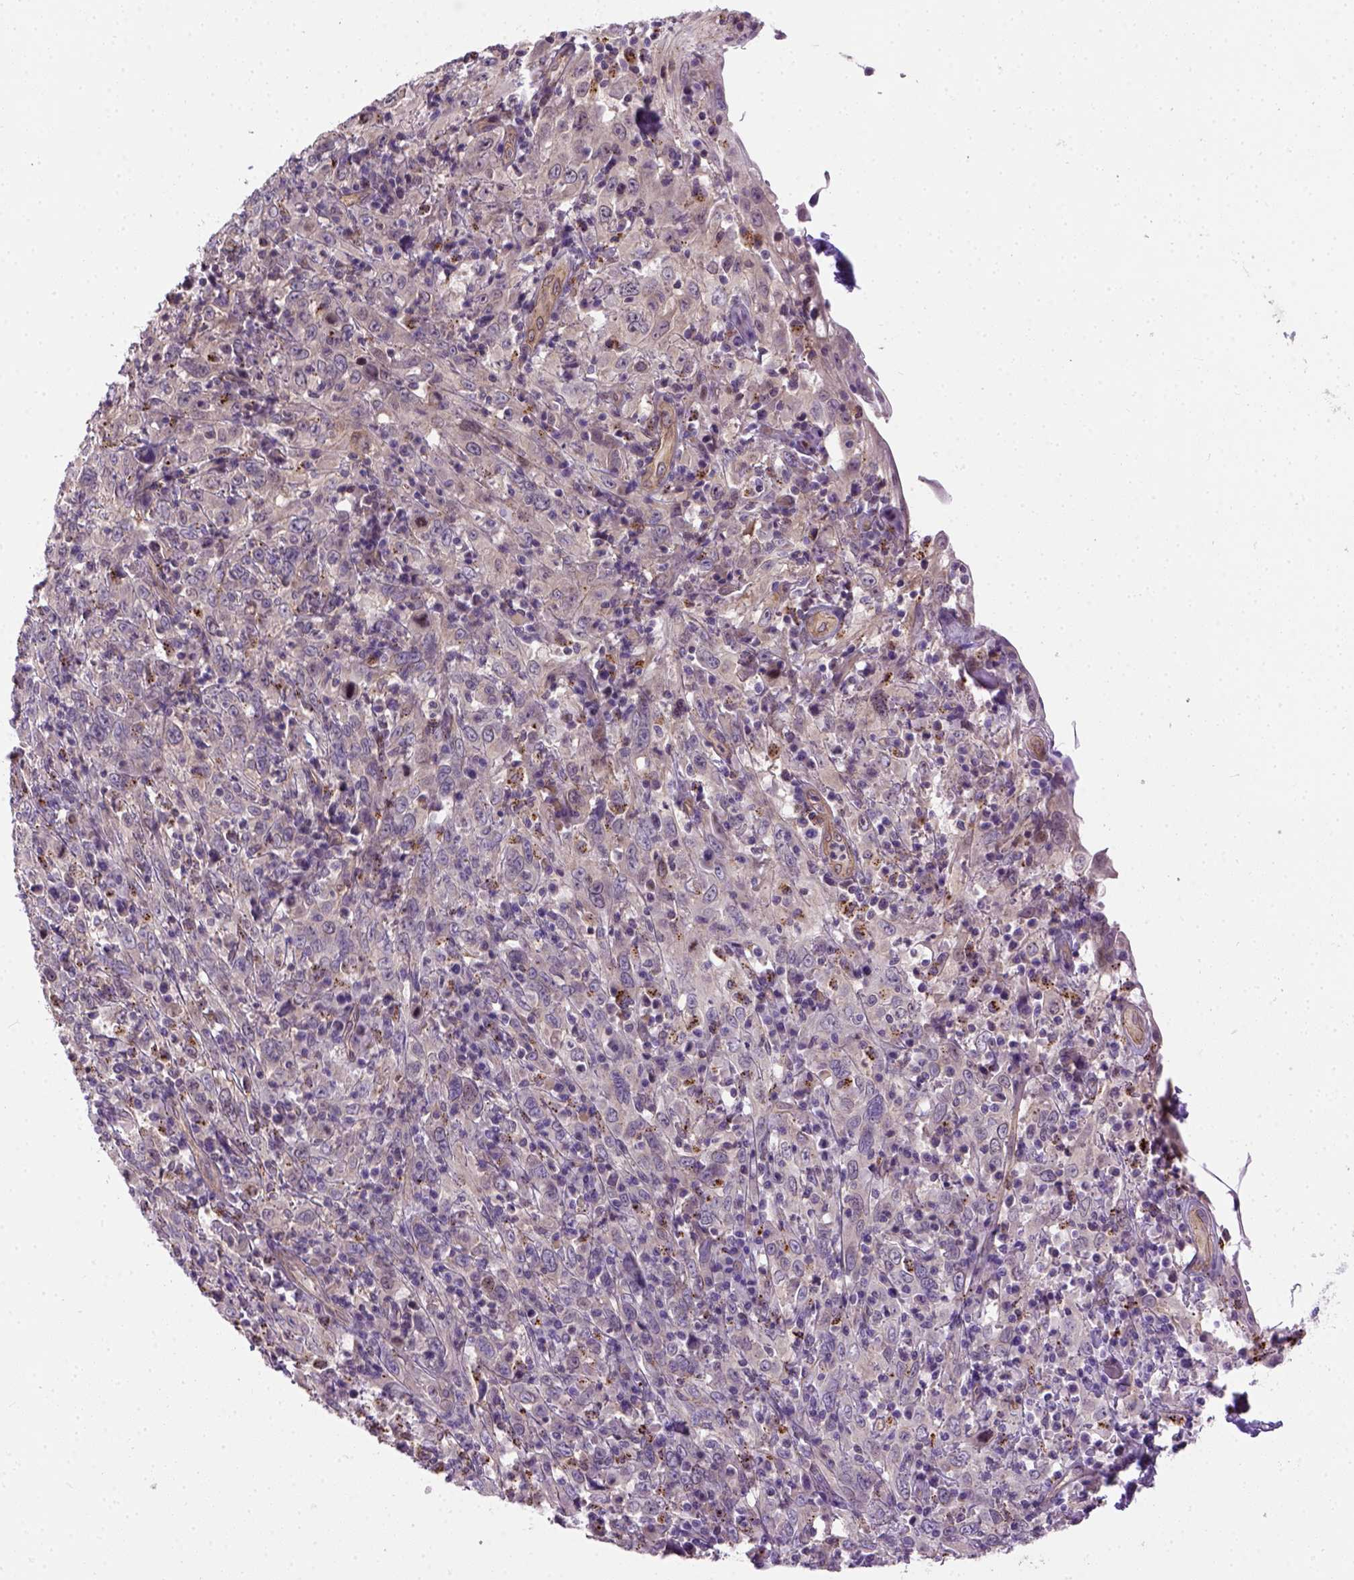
{"staining": {"intensity": "weak", "quantity": "<25%", "location": "cytoplasmic/membranous"}, "tissue": "cervical cancer", "cell_type": "Tumor cells", "image_type": "cancer", "snomed": [{"axis": "morphology", "description": "Squamous cell carcinoma, NOS"}, {"axis": "topography", "description": "Cervix"}], "caption": "A micrograph of squamous cell carcinoma (cervical) stained for a protein demonstrates no brown staining in tumor cells.", "gene": "KAZN", "patient": {"sex": "female", "age": 46}}